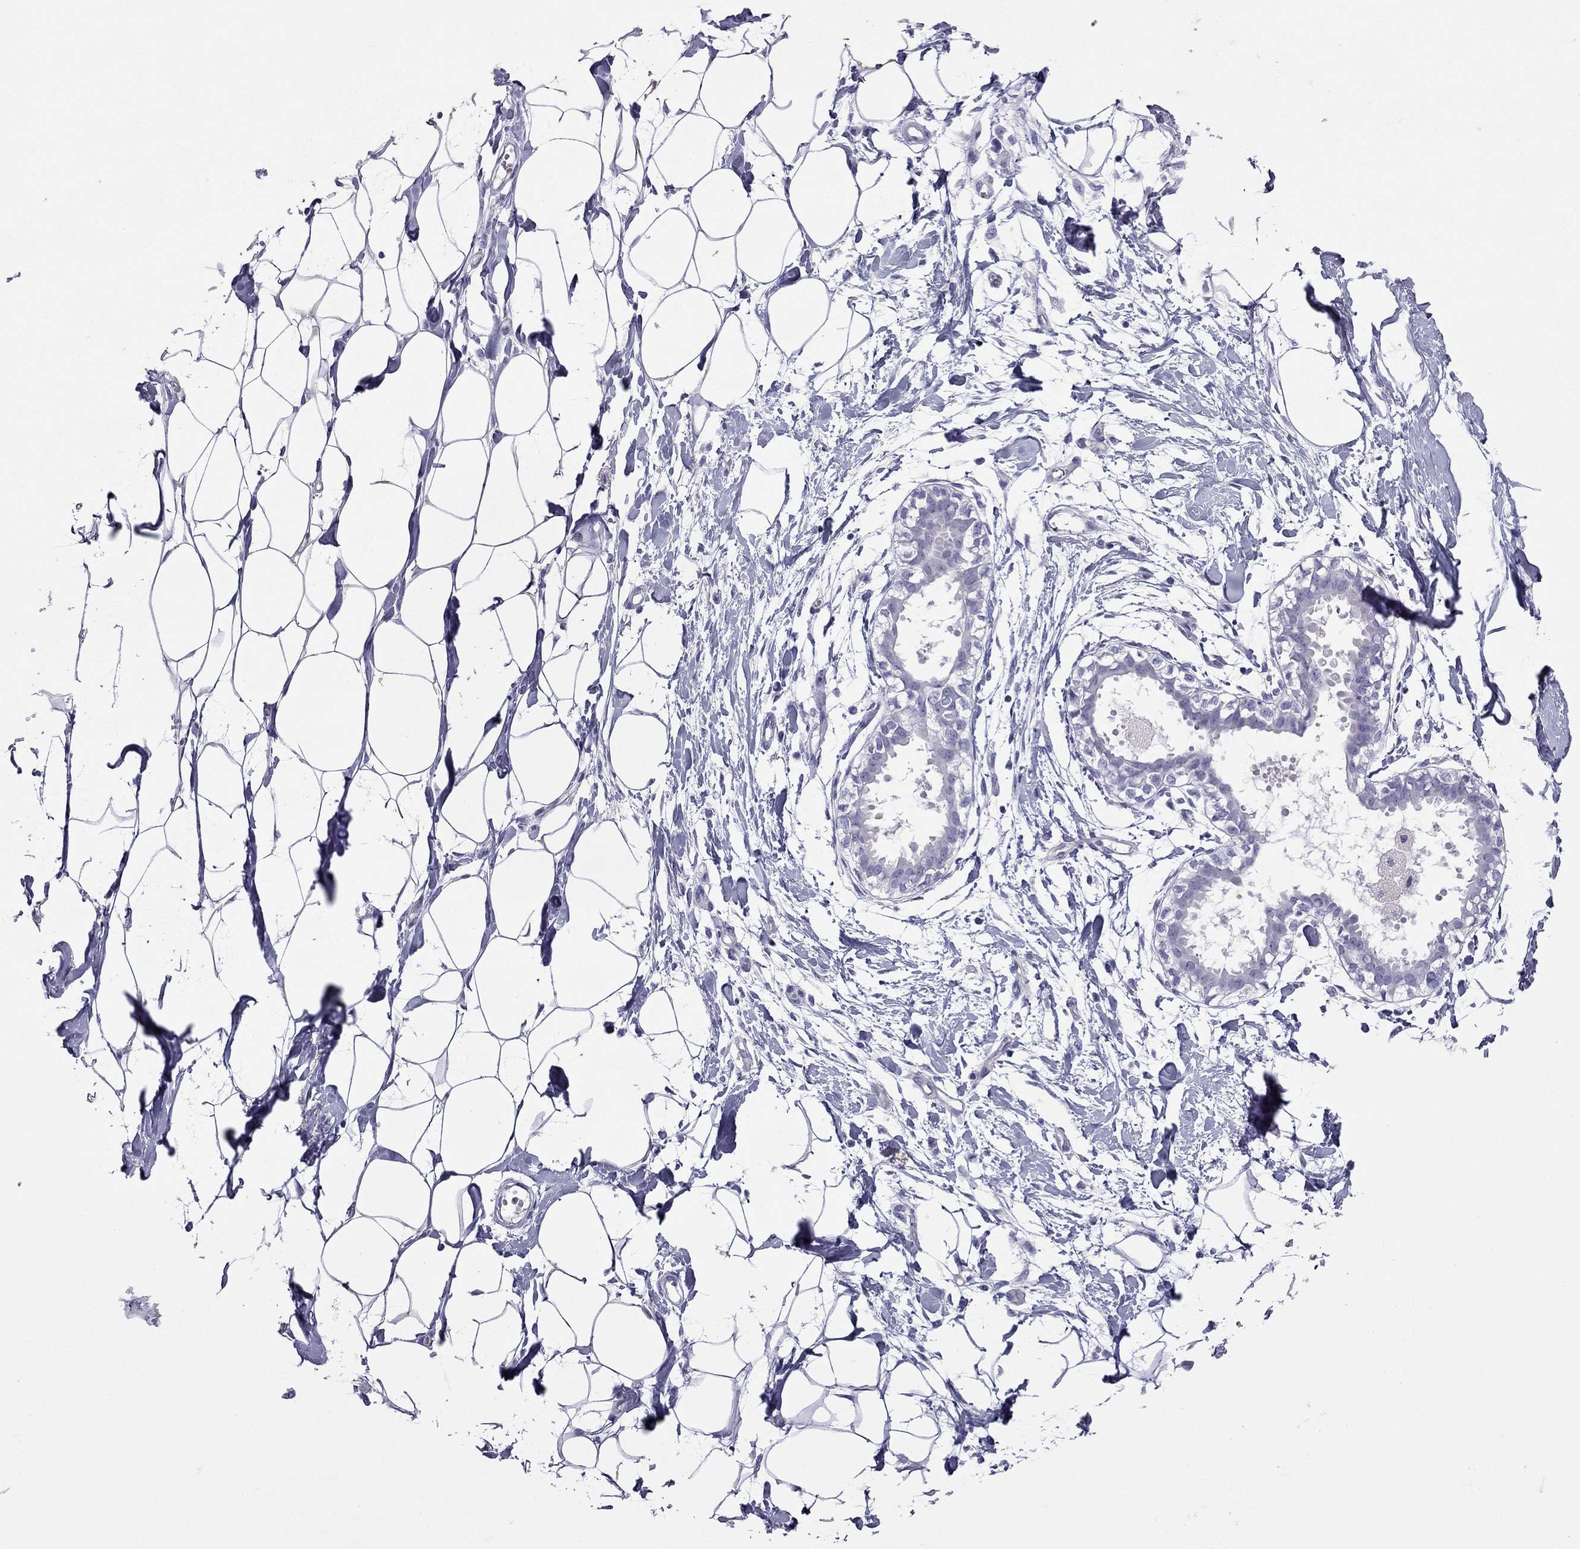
{"staining": {"intensity": "negative", "quantity": "none", "location": "none"}, "tissue": "breast", "cell_type": "Adipocytes", "image_type": "normal", "snomed": [{"axis": "morphology", "description": "Normal tissue, NOS"}, {"axis": "topography", "description": "Breast"}], "caption": "Photomicrograph shows no protein expression in adipocytes of benign breast. Nuclei are stained in blue.", "gene": "PDE6A", "patient": {"sex": "female", "age": 49}}